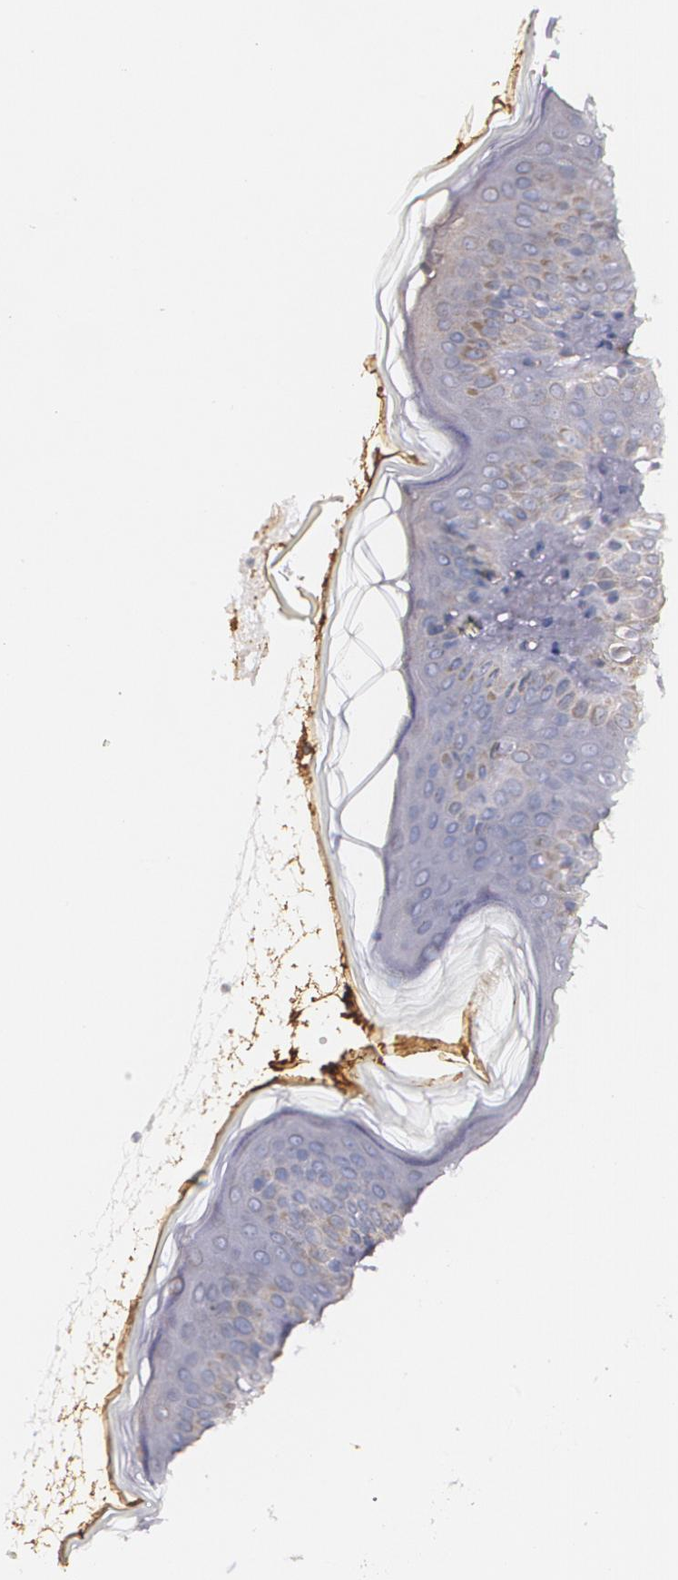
{"staining": {"intensity": "negative", "quantity": "none", "location": "none"}, "tissue": "skin", "cell_type": "Fibroblasts", "image_type": "normal", "snomed": [{"axis": "morphology", "description": "Normal tissue, NOS"}, {"axis": "topography", "description": "Skin"}], "caption": "IHC photomicrograph of benign skin stained for a protein (brown), which demonstrates no staining in fibroblasts.", "gene": "AMBP", "patient": {"sex": "female", "age": 4}}